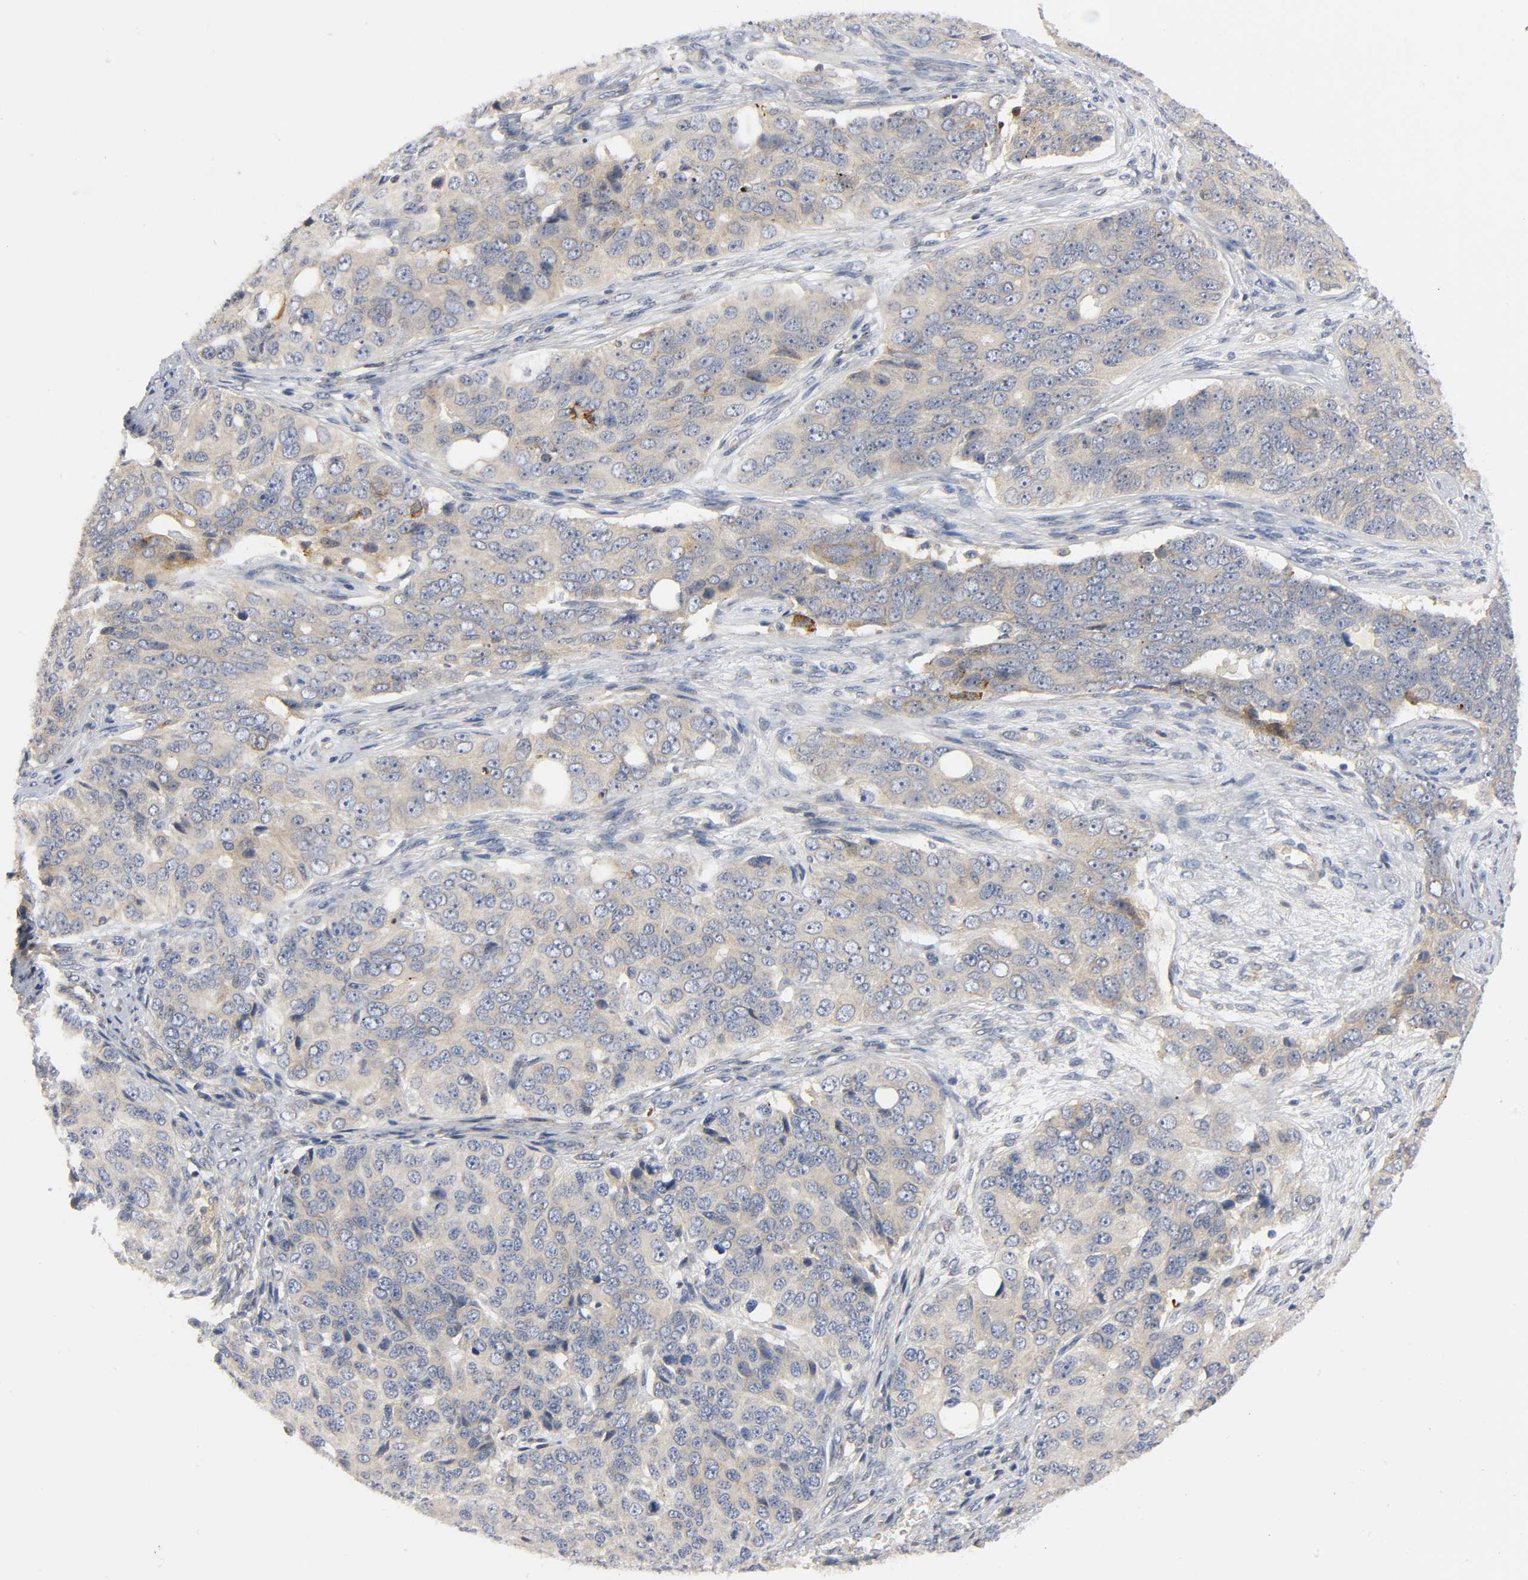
{"staining": {"intensity": "weak", "quantity": ">75%", "location": "cytoplasmic/membranous"}, "tissue": "ovarian cancer", "cell_type": "Tumor cells", "image_type": "cancer", "snomed": [{"axis": "morphology", "description": "Carcinoma, endometroid"}, {"axis": "topography", "description": "Ovary"}], "caption": "Ovarian cancer tissue reveals weak cytoplasmic/membranous positivity in approximately >75% of tumor cells", "gene": "HDAC6", "patient": {"sex": "female", "age": 51}}